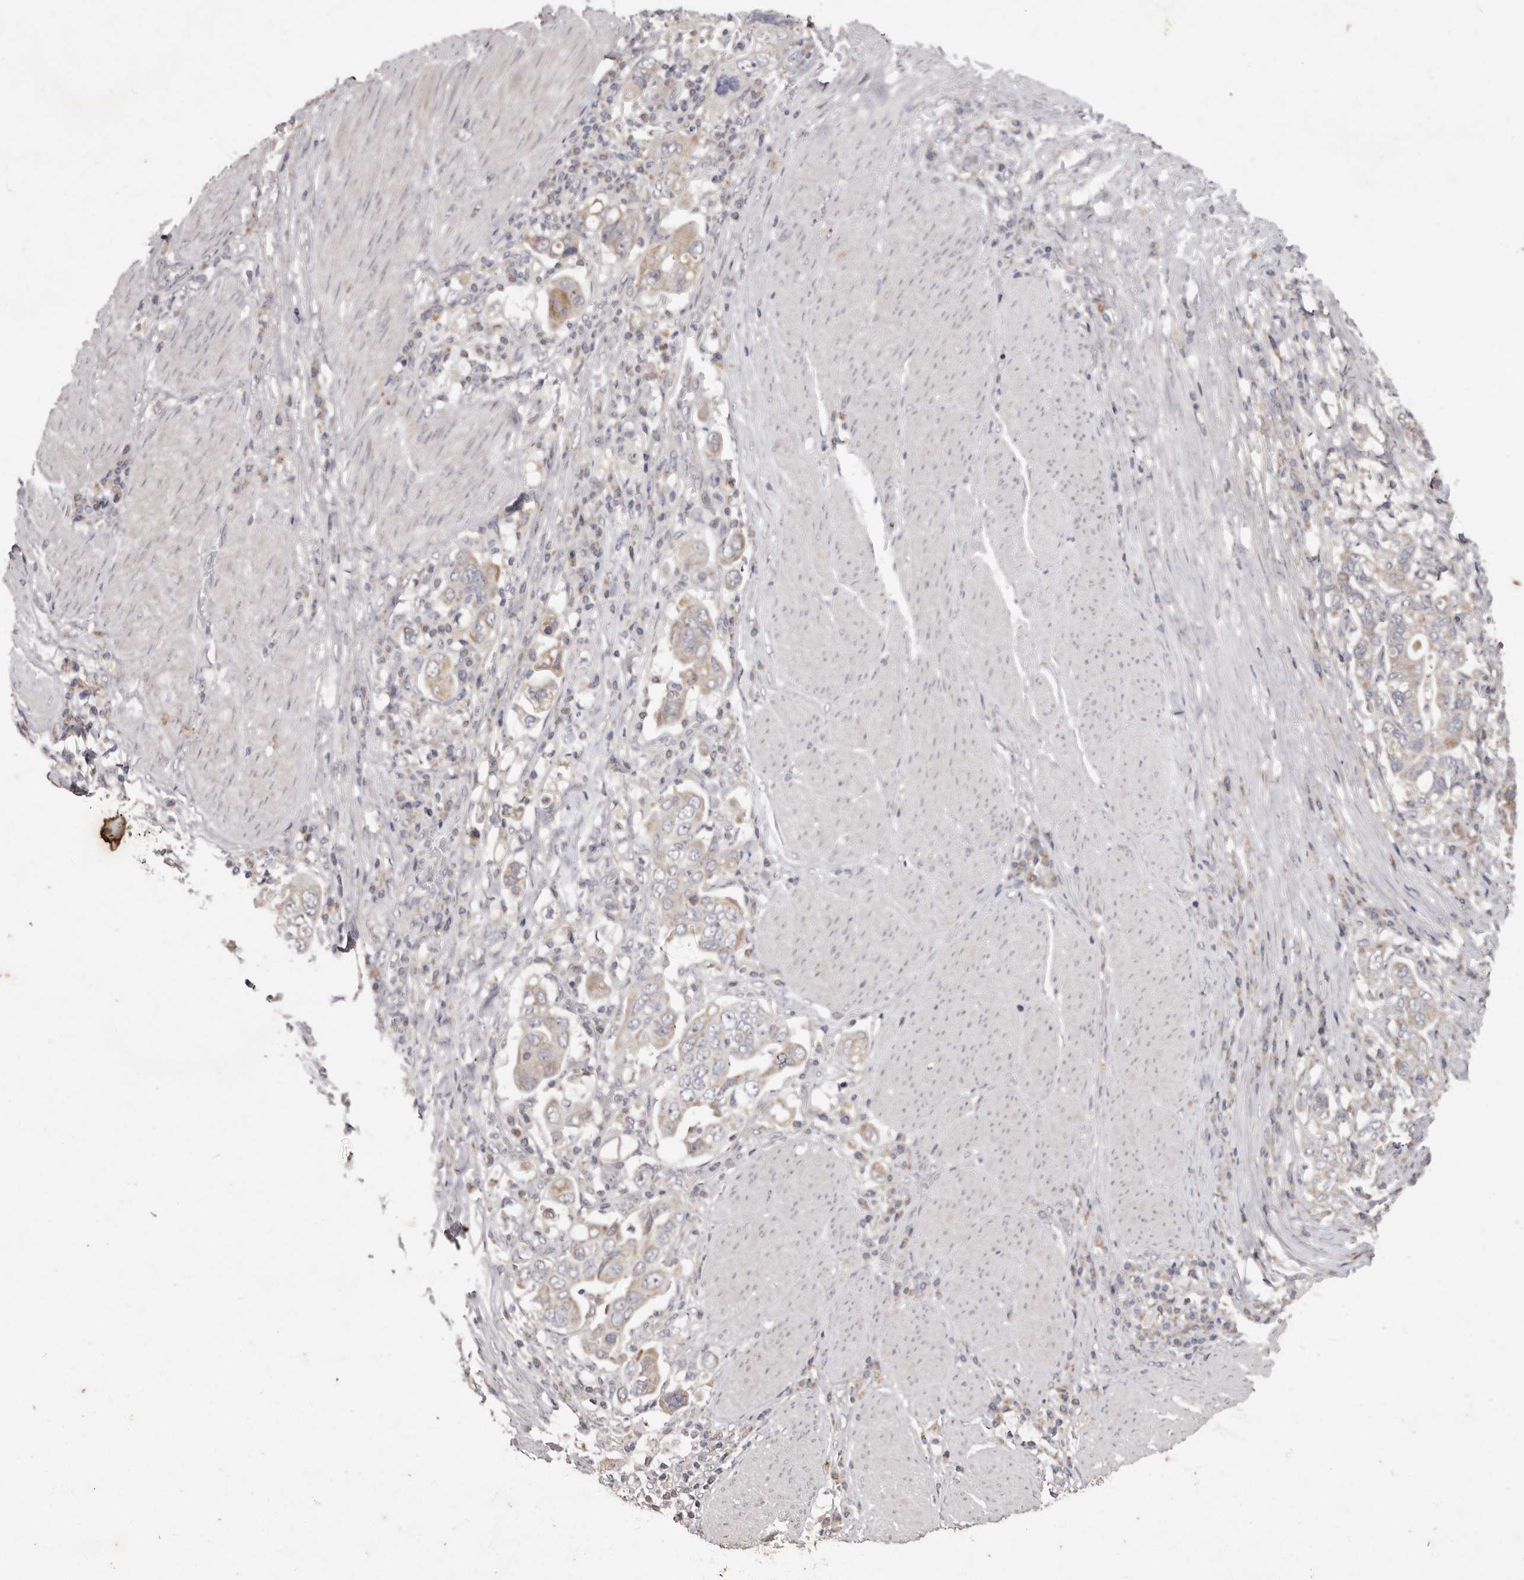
{"staining": {"intensity": "weak", "quantity": "25%-75%", "location": "cytoplasmic/membranous"}, "tissue": "stomach cancer", "cell_type": "Tumor cells", "image_type": "cancer", "snomed": [{"axis": "morphology", "description": "Adenocarcinoma, NOS"}, {"axis": "topography", "description": "Stomach, upper"}], "caption": "Stomach cancer (adenocarcinoma) was stained to show a protein in brown. There is low levels of weak cytoplasmic/membranous staining in approximately 25%-75% of tumor cells. The staining is performed using DAB brown chromogen to label protein expression. The nuclei are counter-stained blue using hematoxylin.", "gene": "FLAD1", "patient": {"sex": "male", "age": 62}}